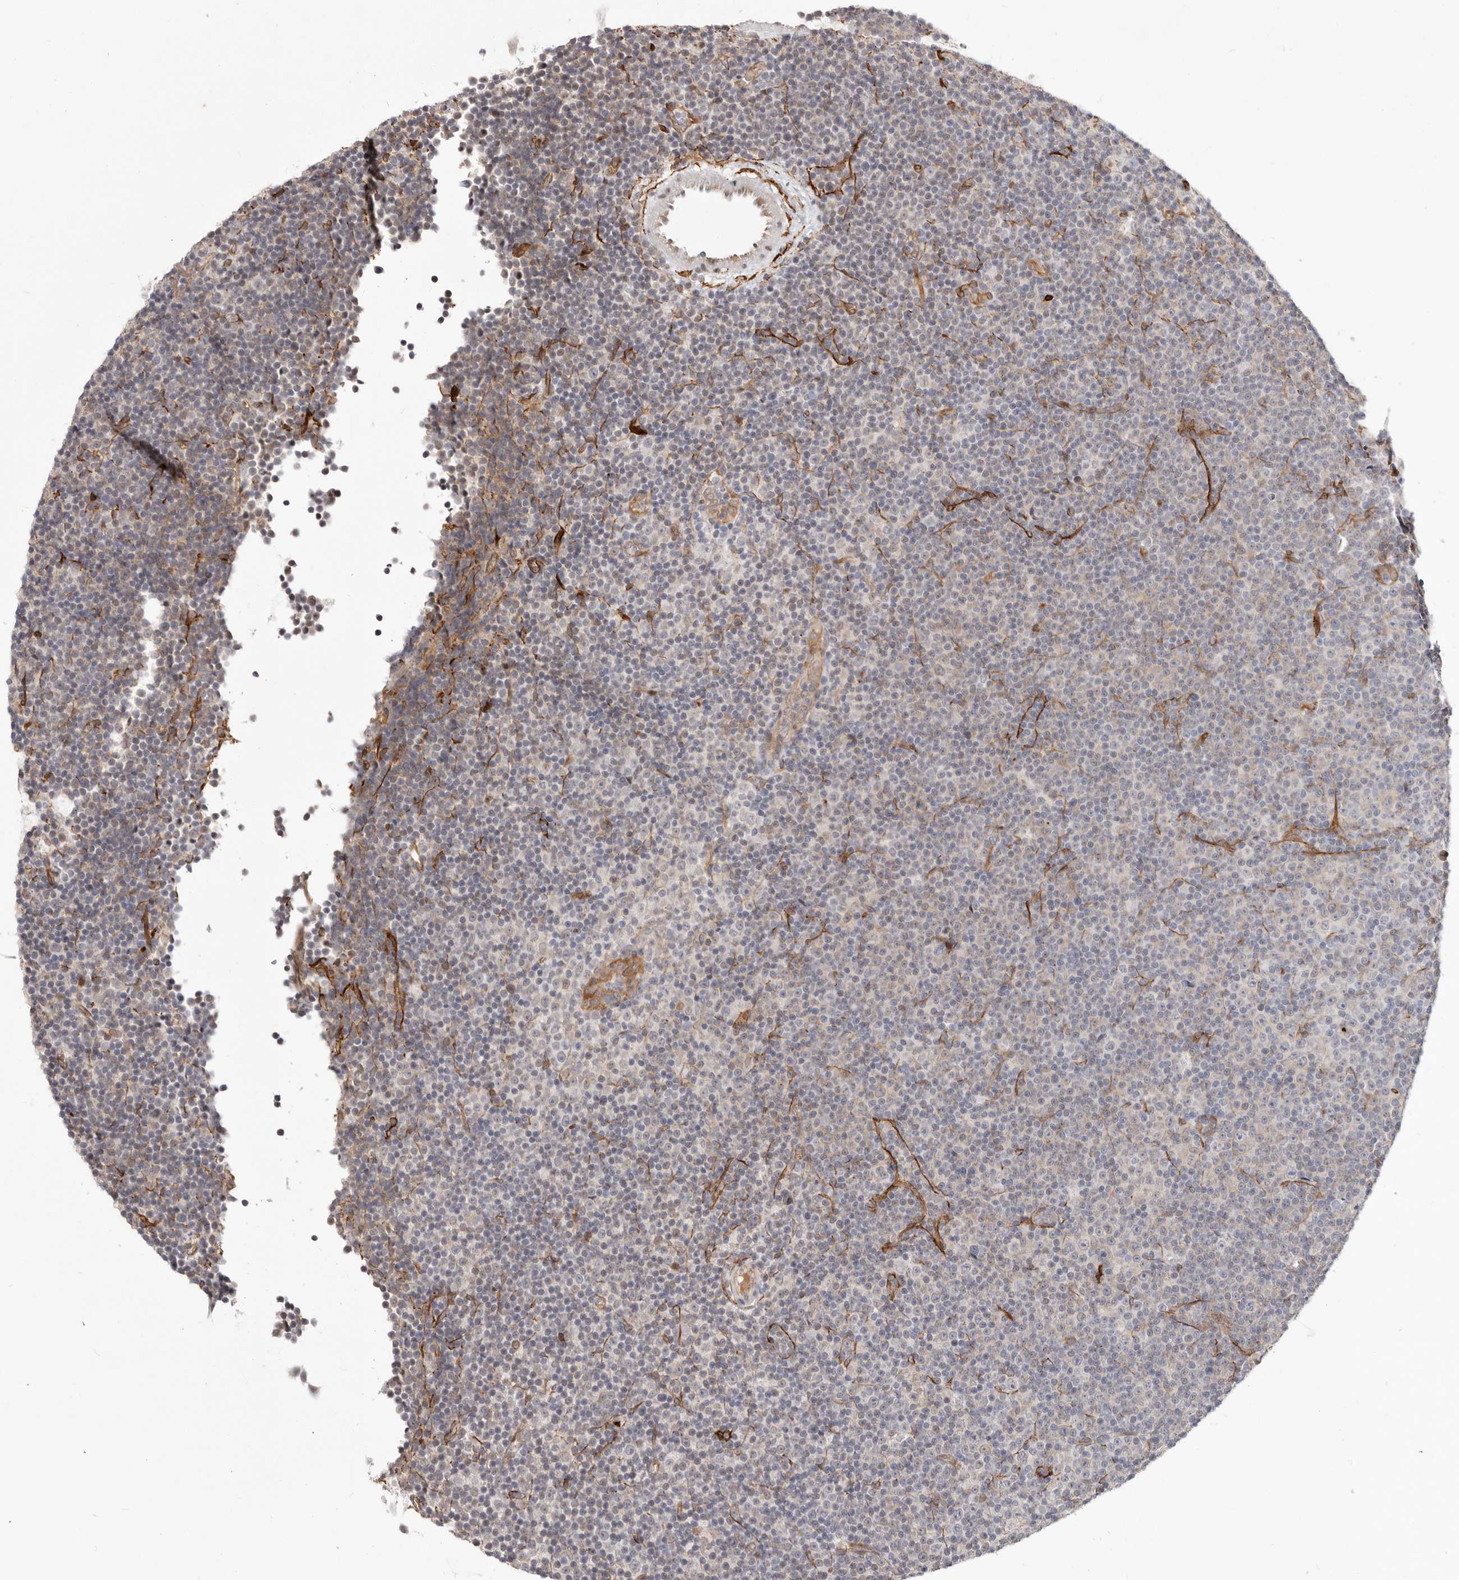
{"staining": {"intensity": "weak", "quantity": "<25%", "location": "cytoplasmic/membranous"}, "tissue": "lymphoma", "cell_type": "Tumor cells", "image_type": "cancer", "snomed": [{"axis": "morphology", "description": "Malignant lymphoma, non-Hodgkin's type, Low grade"}, {"axis": "topography", "description": "Lymph node"}], "caption": "The IHC image has no significant expression in tumor cells of lymphoma tissue.", "gene": "SZT2", "patient": {"sex": "female", "age": 67}}